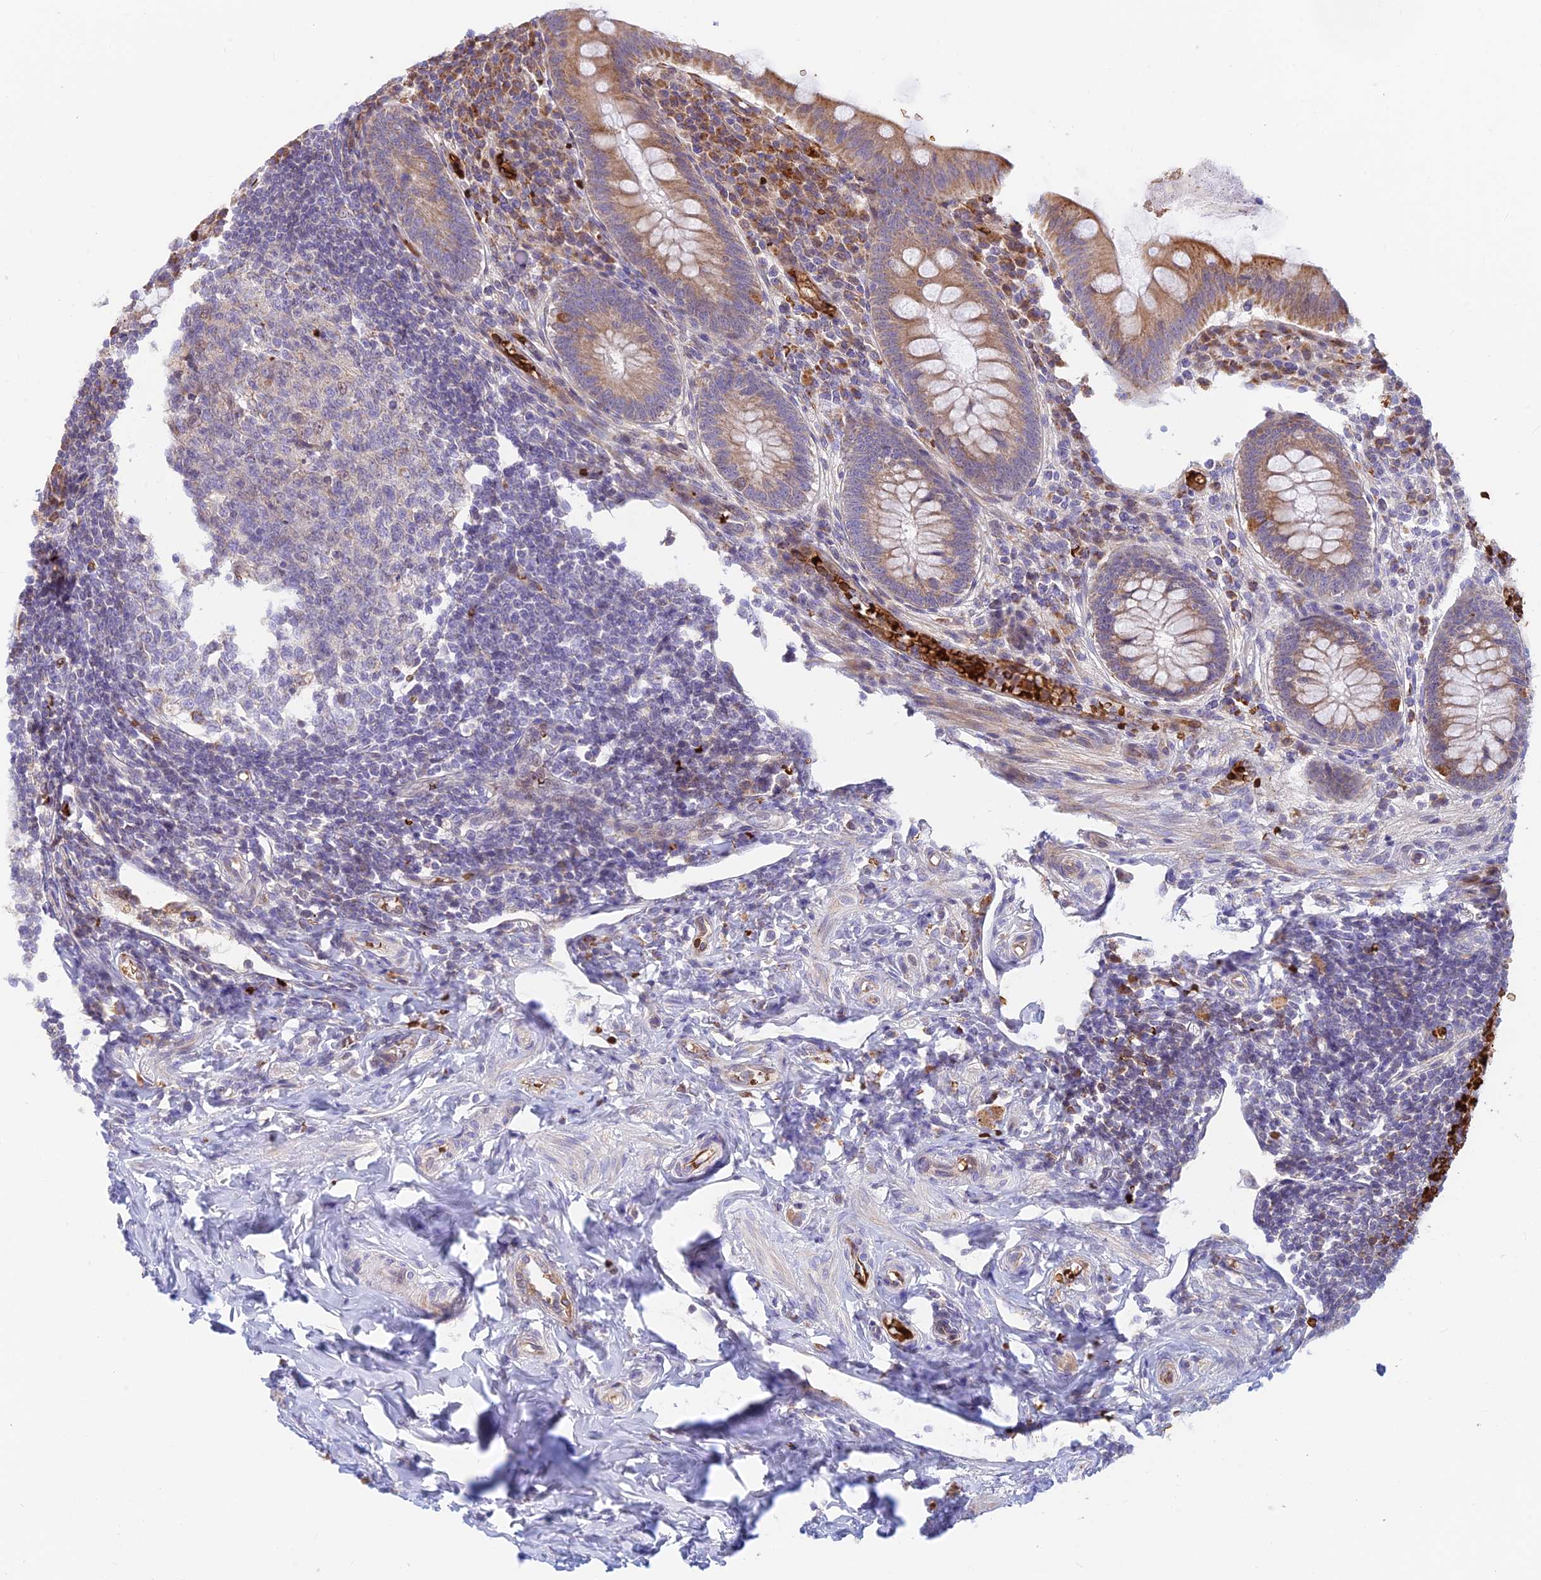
{"staining": {"intensity": "moderate", "quantity": ">75%", "location": "cytoplasmic/membranous"}, "tissue": "appendix", "cell_type": "Glandular cells", "image_type": "normal", "snomed": [{"axis": "morphology", "description": "Normal tissue, NOS"}, {"axis": "topography", "description": "Appendix"}], "caption": "Benign appendix was stained to show a protein in brown. There is medium levels of moderate cytoplasmic/membranous positivity in approximately >75% of glandular cells. The staining was performed using DAB, with brown indicating positive protein expression. Nuclei are stained blue with hematoxylin.", "gene": "UFSP2", "patient": {"sex": "female", "age": 33}}